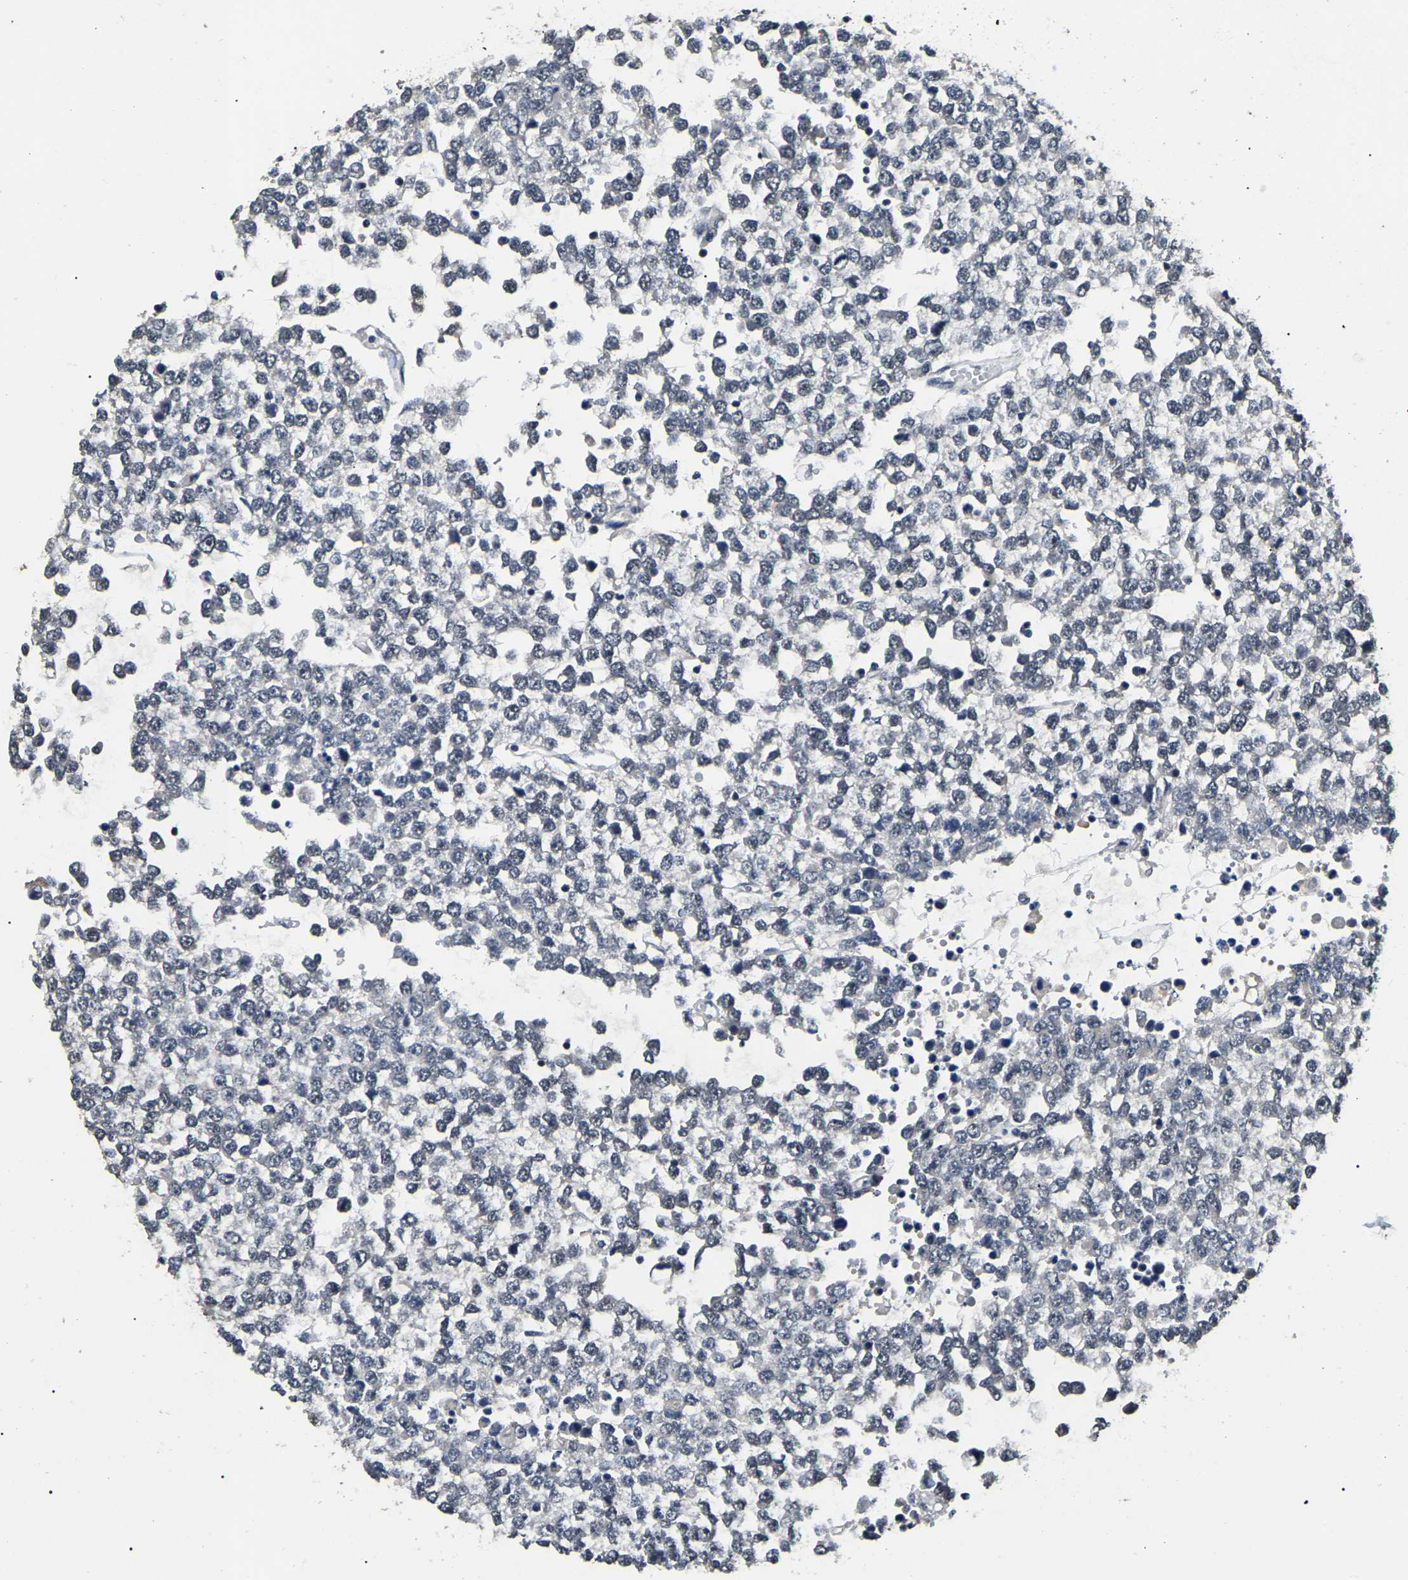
{"staining": {"intensity": "negative", "quantity": "none", "location": "none"}, "tissue": "testis cancer", "cell_type": "Tumor cells", "image_type": "cancer", "snomed": [{"axis": "morphology", "description": "Seminoma, NOS"}, {"axis": "topography", "description": "Testis"}], "caption": "A micrograph of human seminoma (testis) is negative for staining in tumor cells.", "gene": "PPM1E", "patient": {"sex": "male", "age": 65}}